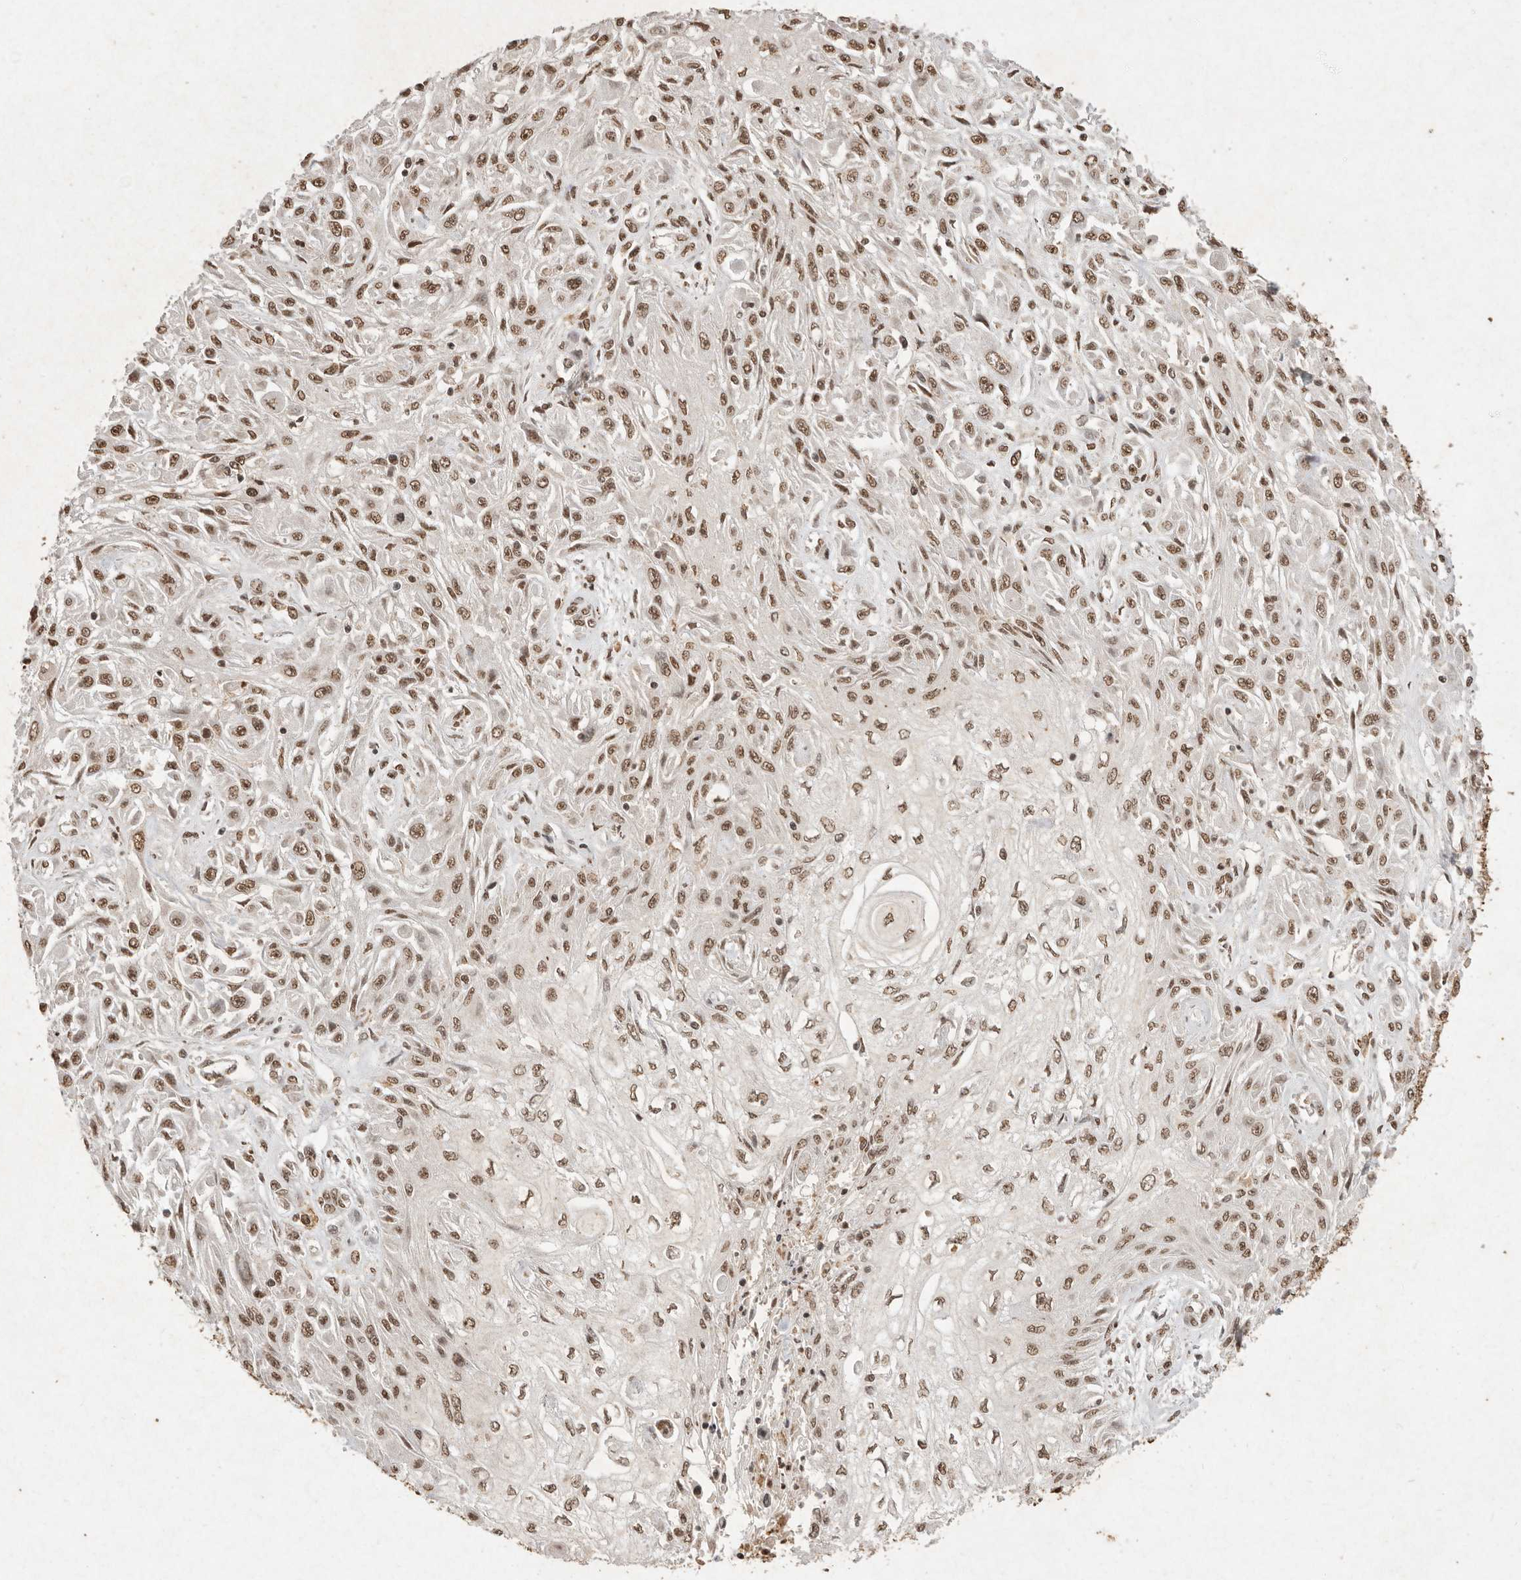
{"staining": {"intensity": "moderate", "quantity": ">75%", "location": "nuclear"}, "tissue": "skin cancer", "cell_type": "Tumor cells", "image_type": "cancer", "snomed": [{"axis": "morphology", "description": "Squamous cell carcinoma, NOS"}, {"axis": "morphology", "description": "Squamous cell carcinoma, metastatic, NOS"}, {"axis": "topography", "description": "Skin"}, {"axis": "topography", "description": "Lymph node"}], "caption": "An image showing moderate nuclear expression in about >75% of tumor cells in skin cancer (metastatic squamous cell carcinoma), as visualized by brown immunohistochemical staining.", "gene": "NKX3-2", "patient": {"sex": "male", "age": 75}}